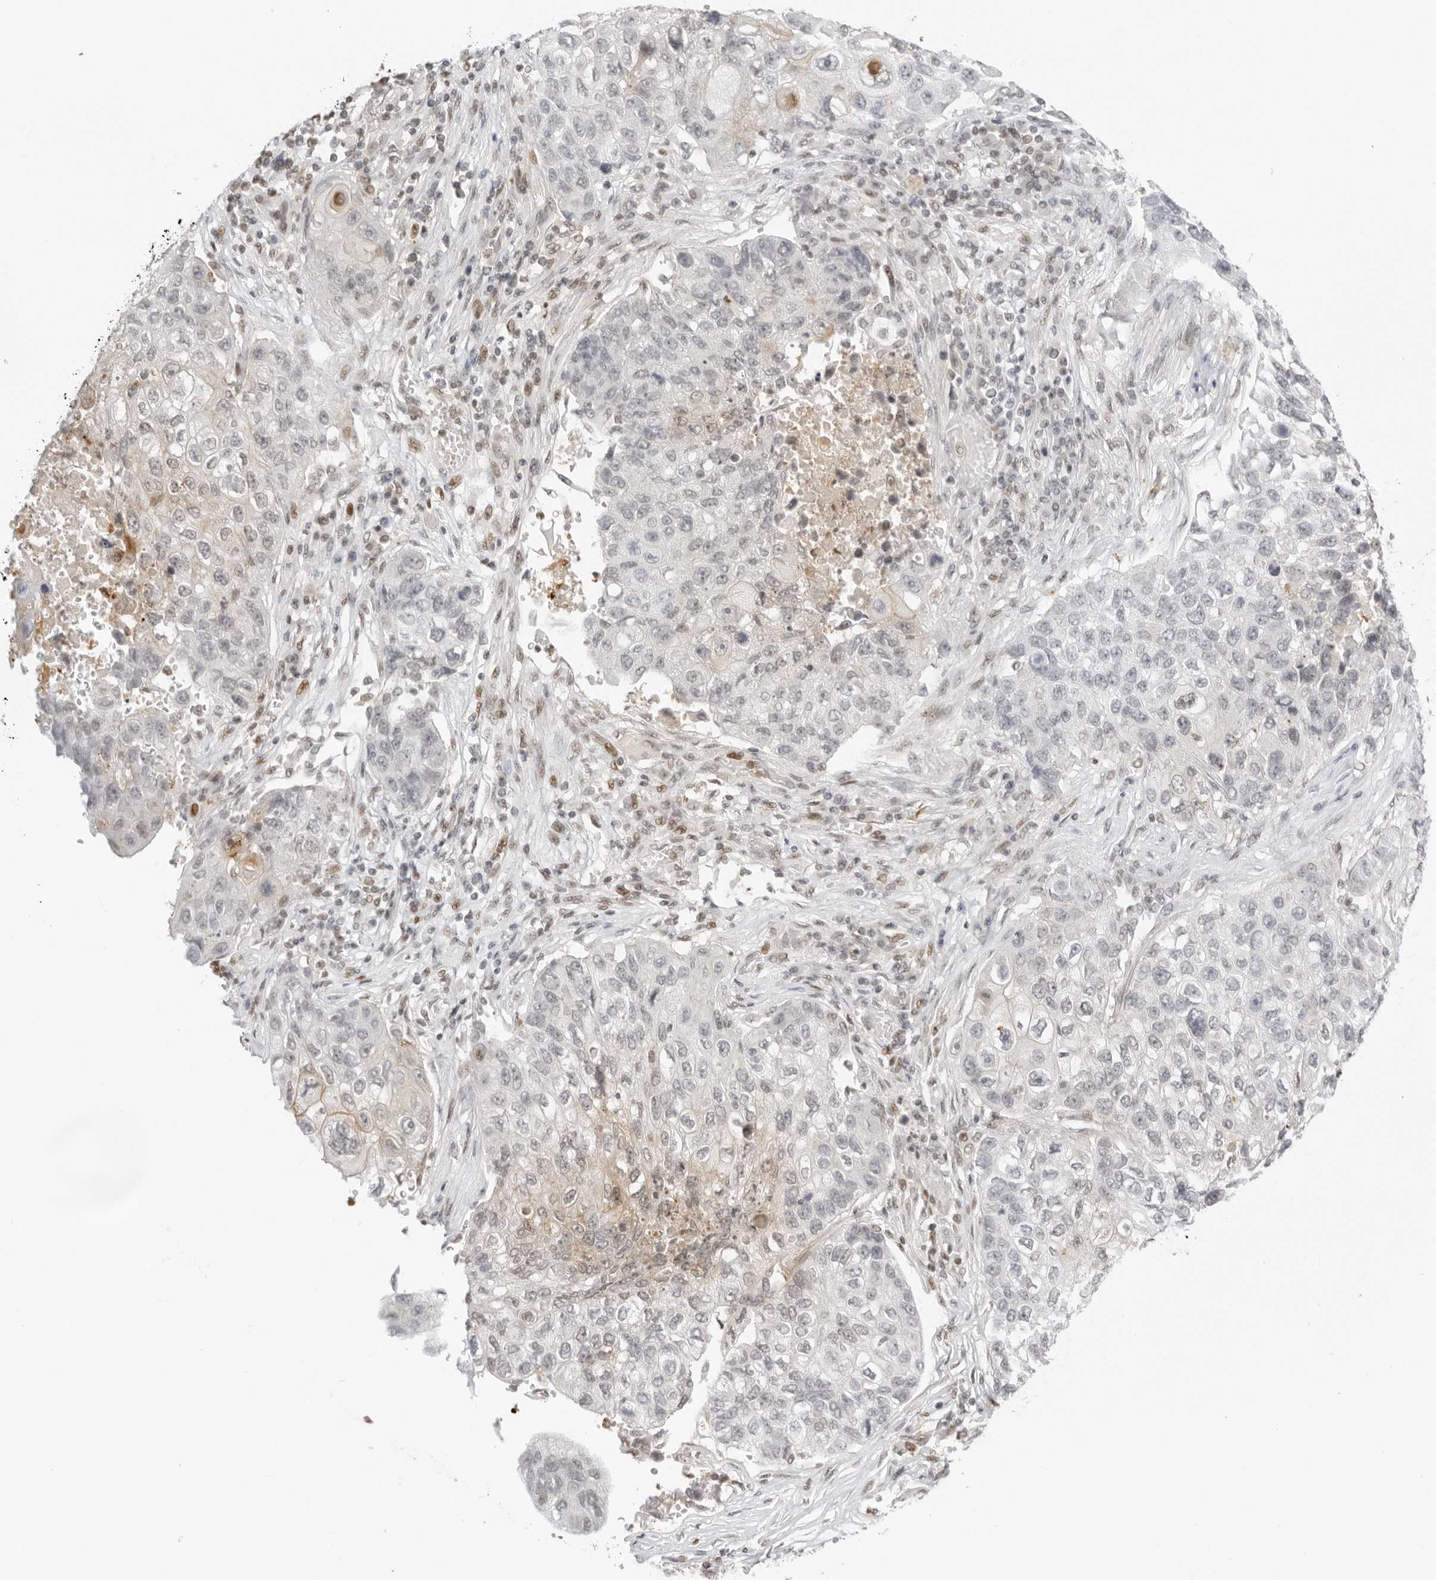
{"staining": {"intensity": "moderate", "quantity": "<25%", "location": "cytoplasmic/membranous"}, "tissue": "lung cancer", "cell_type": "Tumor cells", "image_type": "cancer", "snomed": [{"axis": "morphology", "description": "Squamous cell carcinoma, NOS"}, {"axis": "topography", "description": "Lung"}], "caption": "IHC of lung cancer shows low levels of moderate cytoplasmic/membranous expression in approximately <25% of tumor cells. (brown staining indicates protein expression, while blue staining denotes nuclei).", "gene": "RNF146", "patient": {"sex": "male", "age": 61}}